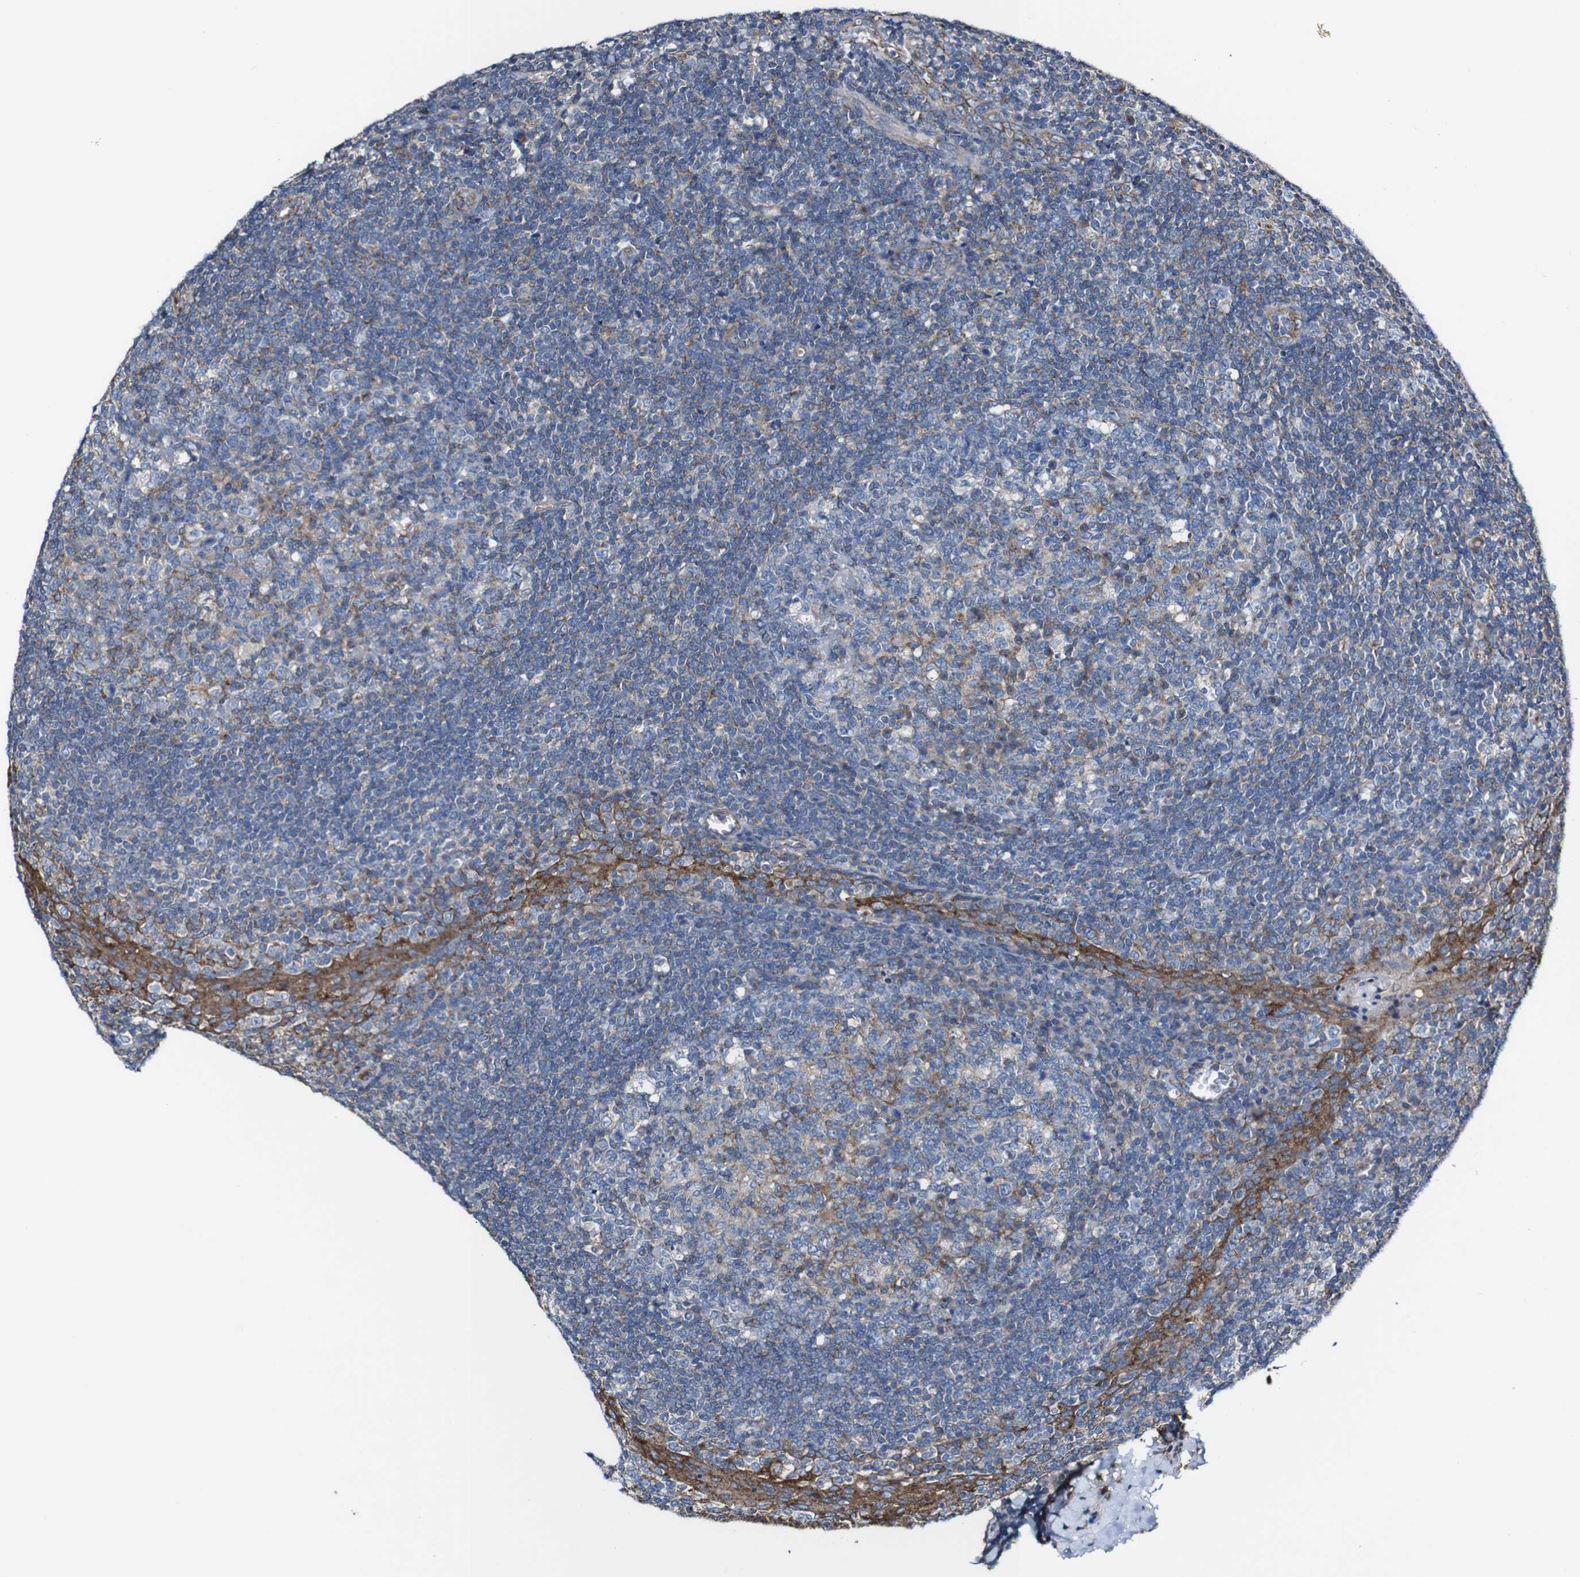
{"staining": {"intensity": "moderate", "quantity": "25%-75%", "location": "cytoplasmic/membranous"}, "tissue": "tonsil", "cell_type": "Germinal center cells", "image_type": "normal", "snomed": [{"axis": "morphology", "description": "Normal tissue, NOS"}, {"axis": "topography", "description": "Tonsil"}], "caption": "The immunohistochemical stain labels moderate cytoplasmic/membranous positivity in germinal center cells of normal tonsil.", "gene": "CSF1R", "patient": {"sex": "male", "age": 31}}